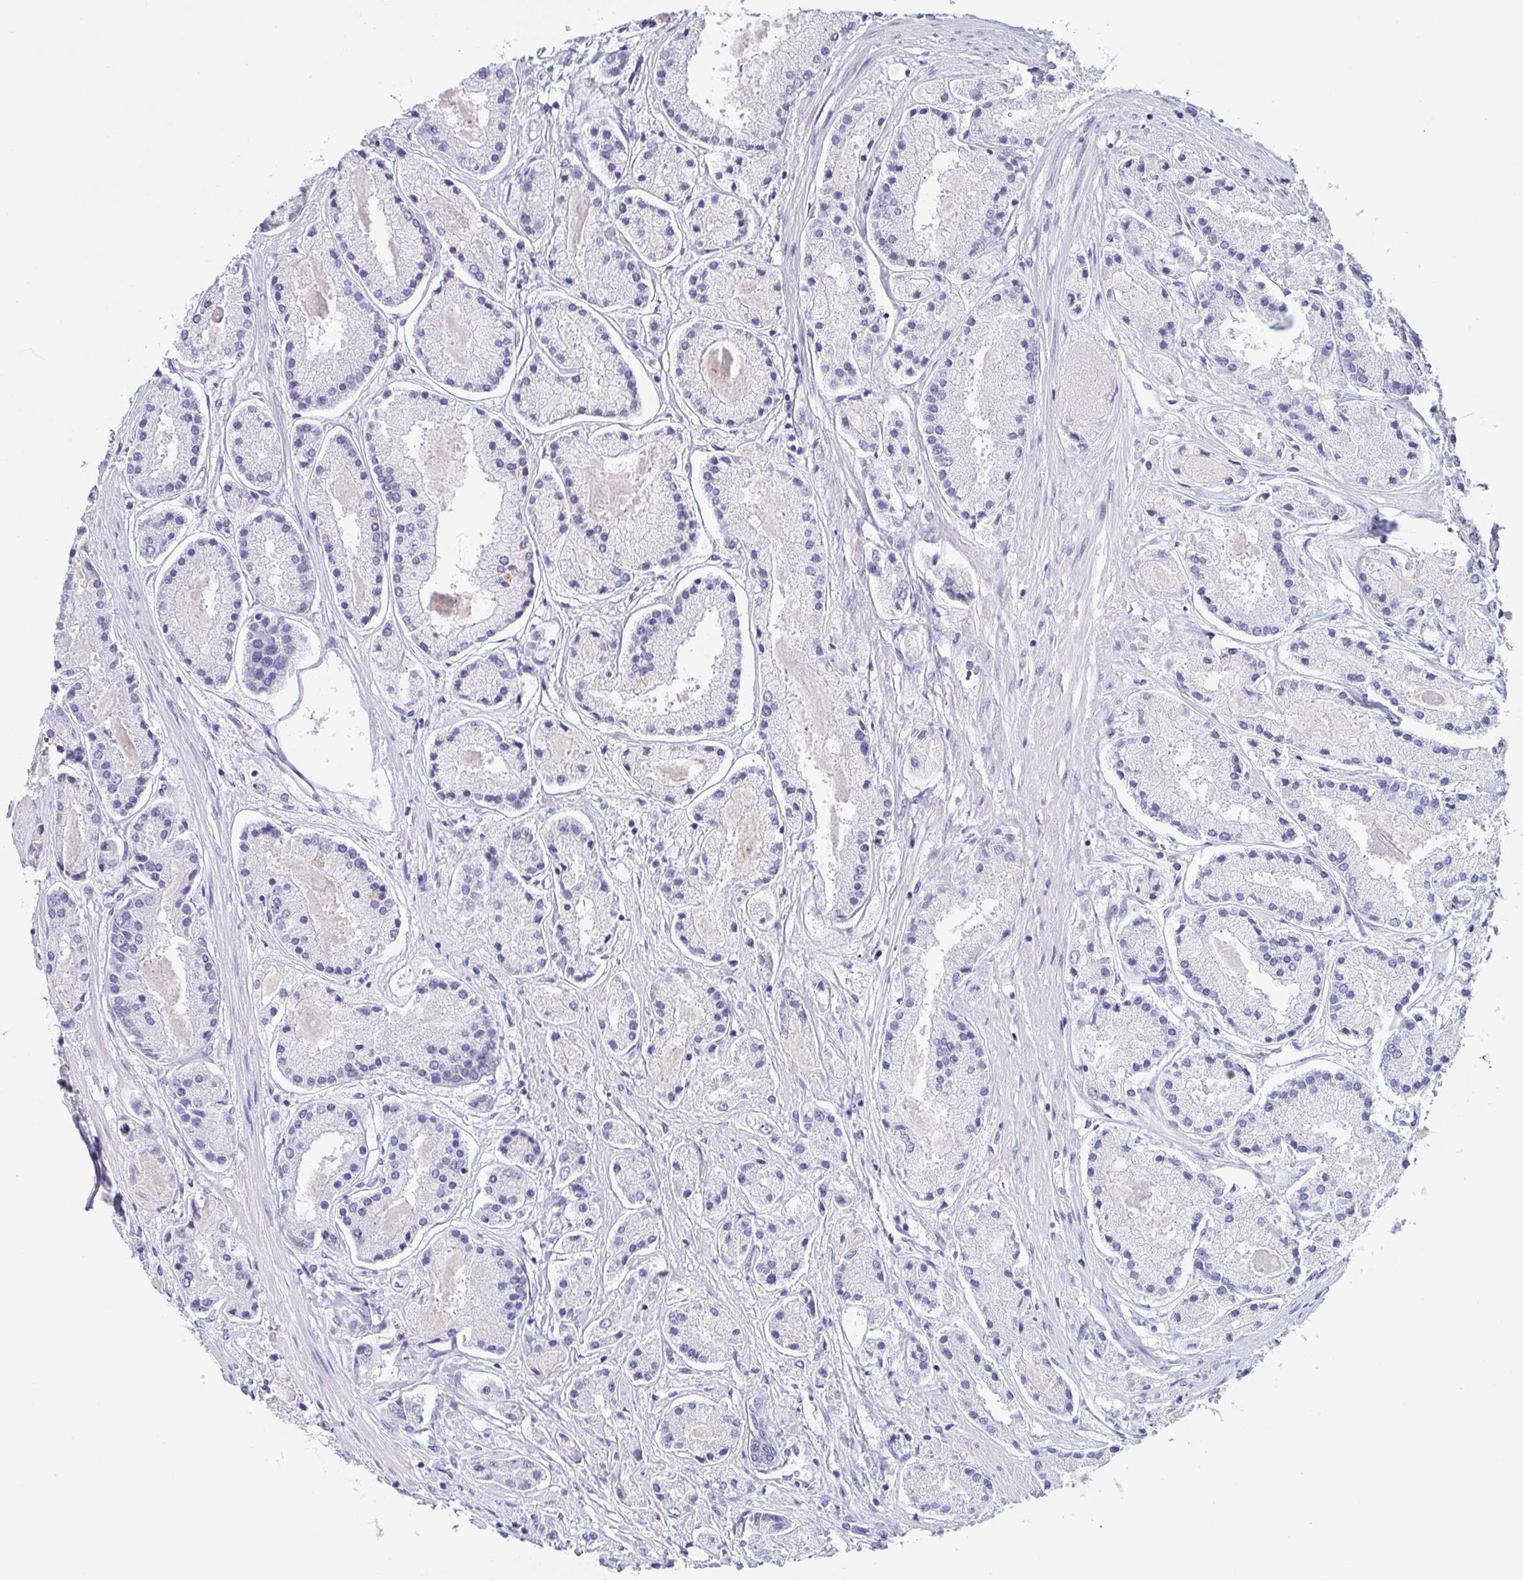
{"staining": {"intensity": "negative", "quantity": "none", "location": "none"}, "tissue": "prostate cancer", "cell_type": "Tumor cells", "image_type": "cancer", "snomed": [{"axis": "morphology", "description": "Adenocarcinoma, High grade"}, {"axis": "topography", "description": "Prostate"}], "caption": "This is an immunohistochemistry photomicrograph of prostate high-grade adenocarcinoma. There is no positivity in tumor cells.", "gene": "ITLN1", "patient": {"sex": "male", "age": 67}}